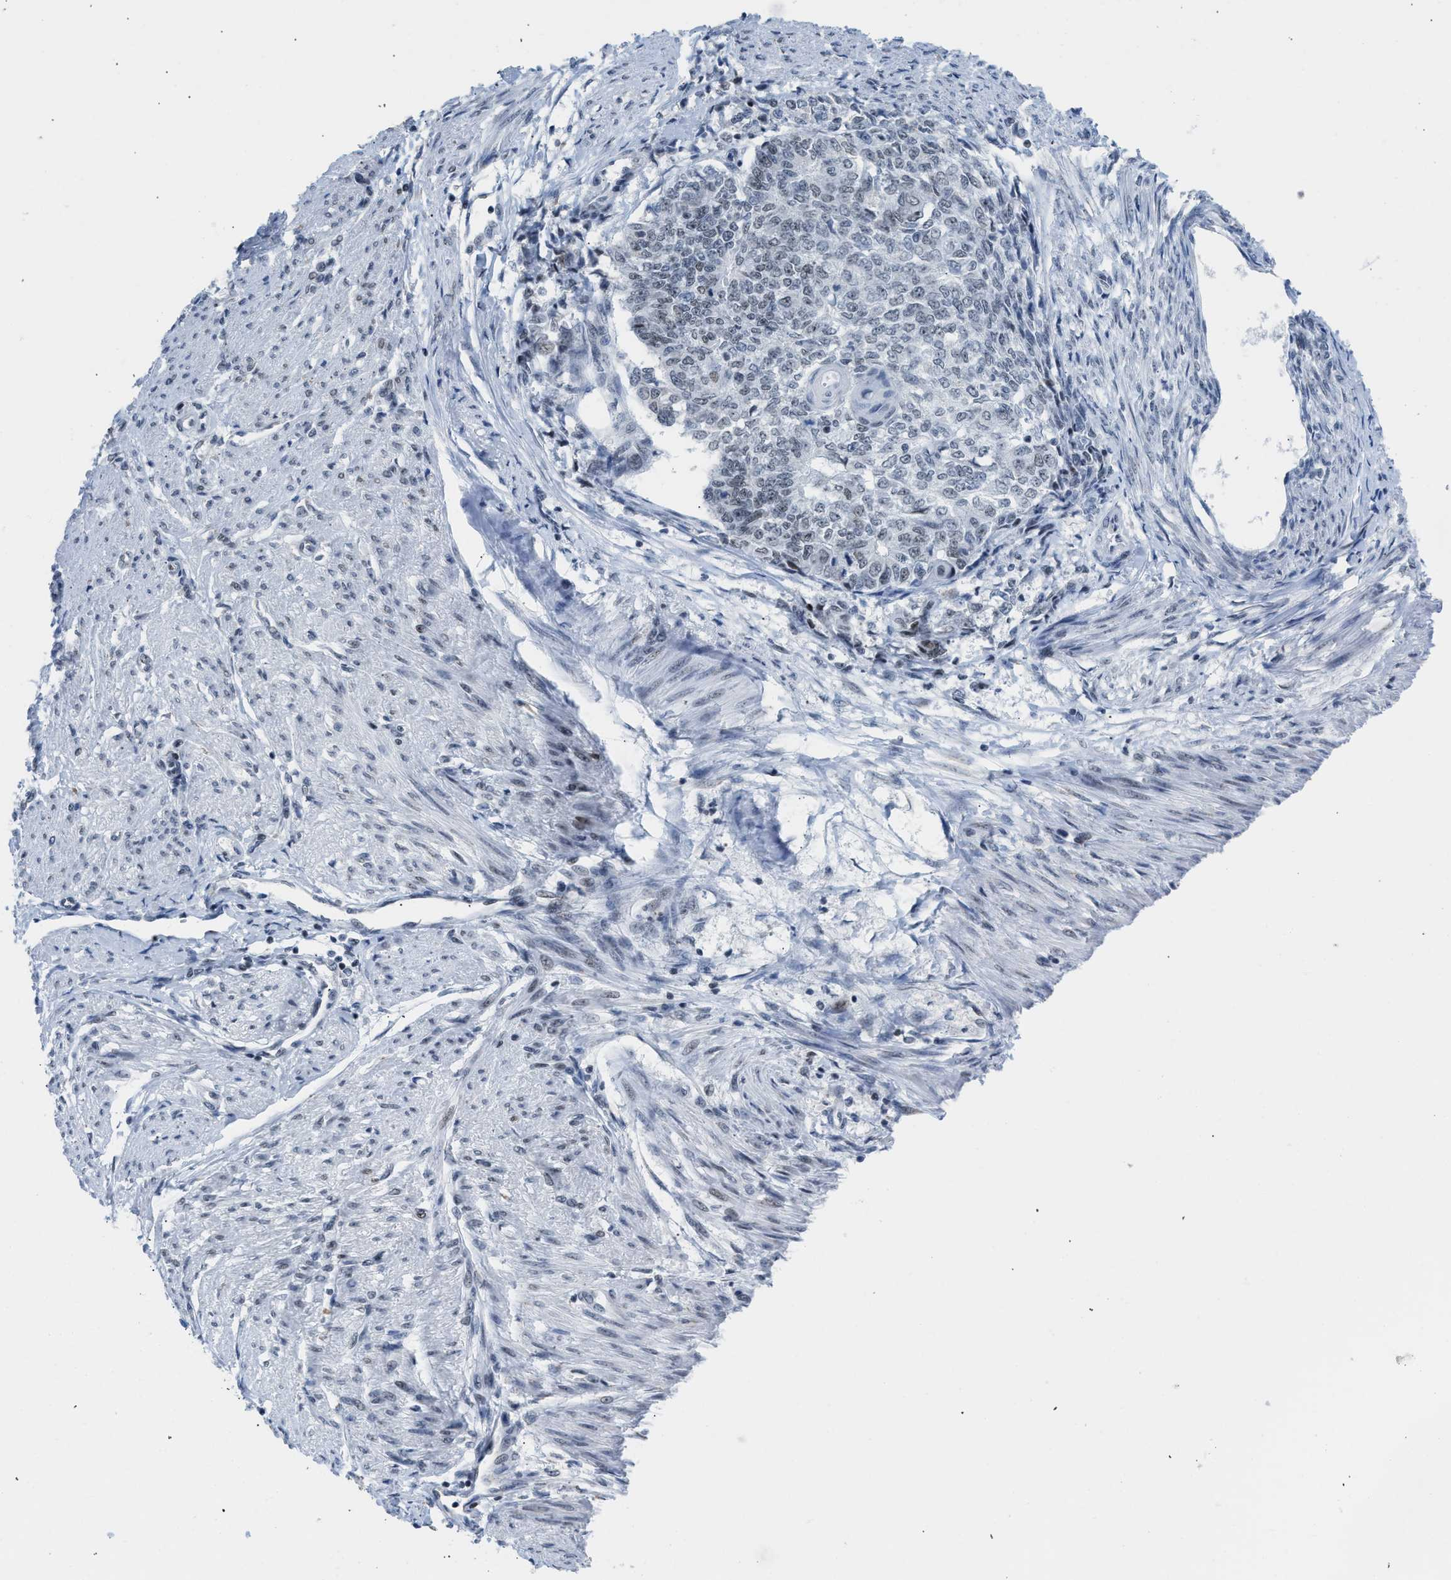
{"staining": {"intensity": "weak", "quantity": "<25%", "location": "nuclear"}, "tissue": "endometrial cancer", "cell_type": "Tumor cells", "image_type": "cancer", "snomed": [{"axis": "morphology", "description": "Adenocarcinoma, NOS"}, {"axis": "topography", "description": "Endometrium"}], "caption": "Image shows no protein positivity in tumor cells of endometrial adenocarcinoma tissue.", "gene": "TERF2IP", "patient": {"sex": "female", "age": 32}}